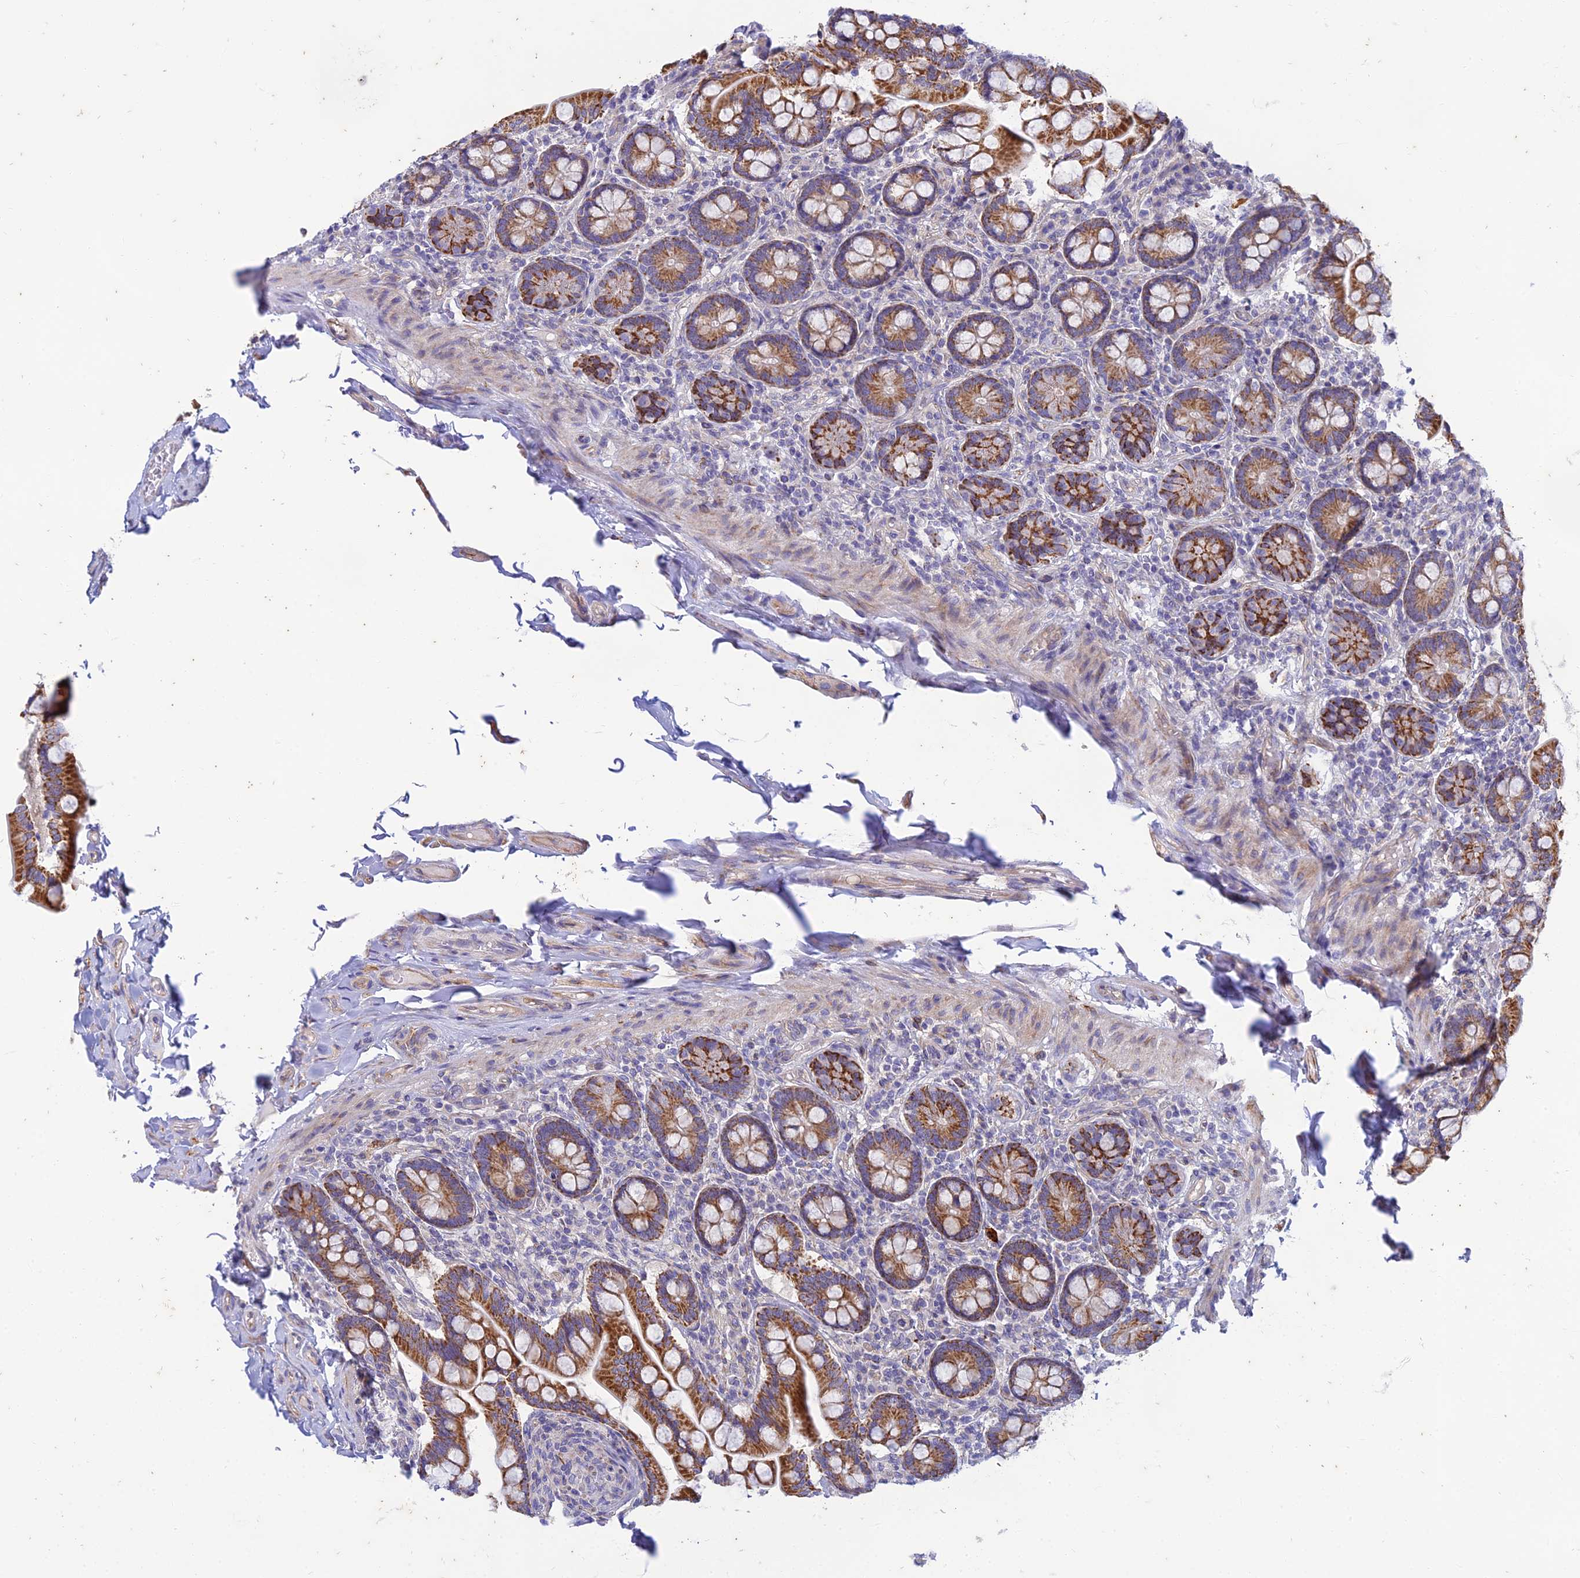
{"staining": {"intensity": "strong", "quantity": ">75%", "location": "cytoplasmic/membranous"}, "tissue": "small intestine", "cell_type": "Glandular cells", "image_type": "normal", "snomed": [{"axis": "morphology", "description": "Normal tissue, NOS"}, {"axis": "topography", "description": "Small intestine"}], "caption": "Glandular cells reveal strong cytoplasmic/membranous staining in approximately >75% of cells in benign small intestine. Ihc stains the protein in brown and the nuclei are stained blue.", "gene": "PTCD2", "patient": {"sex": "female", "age": 64}}